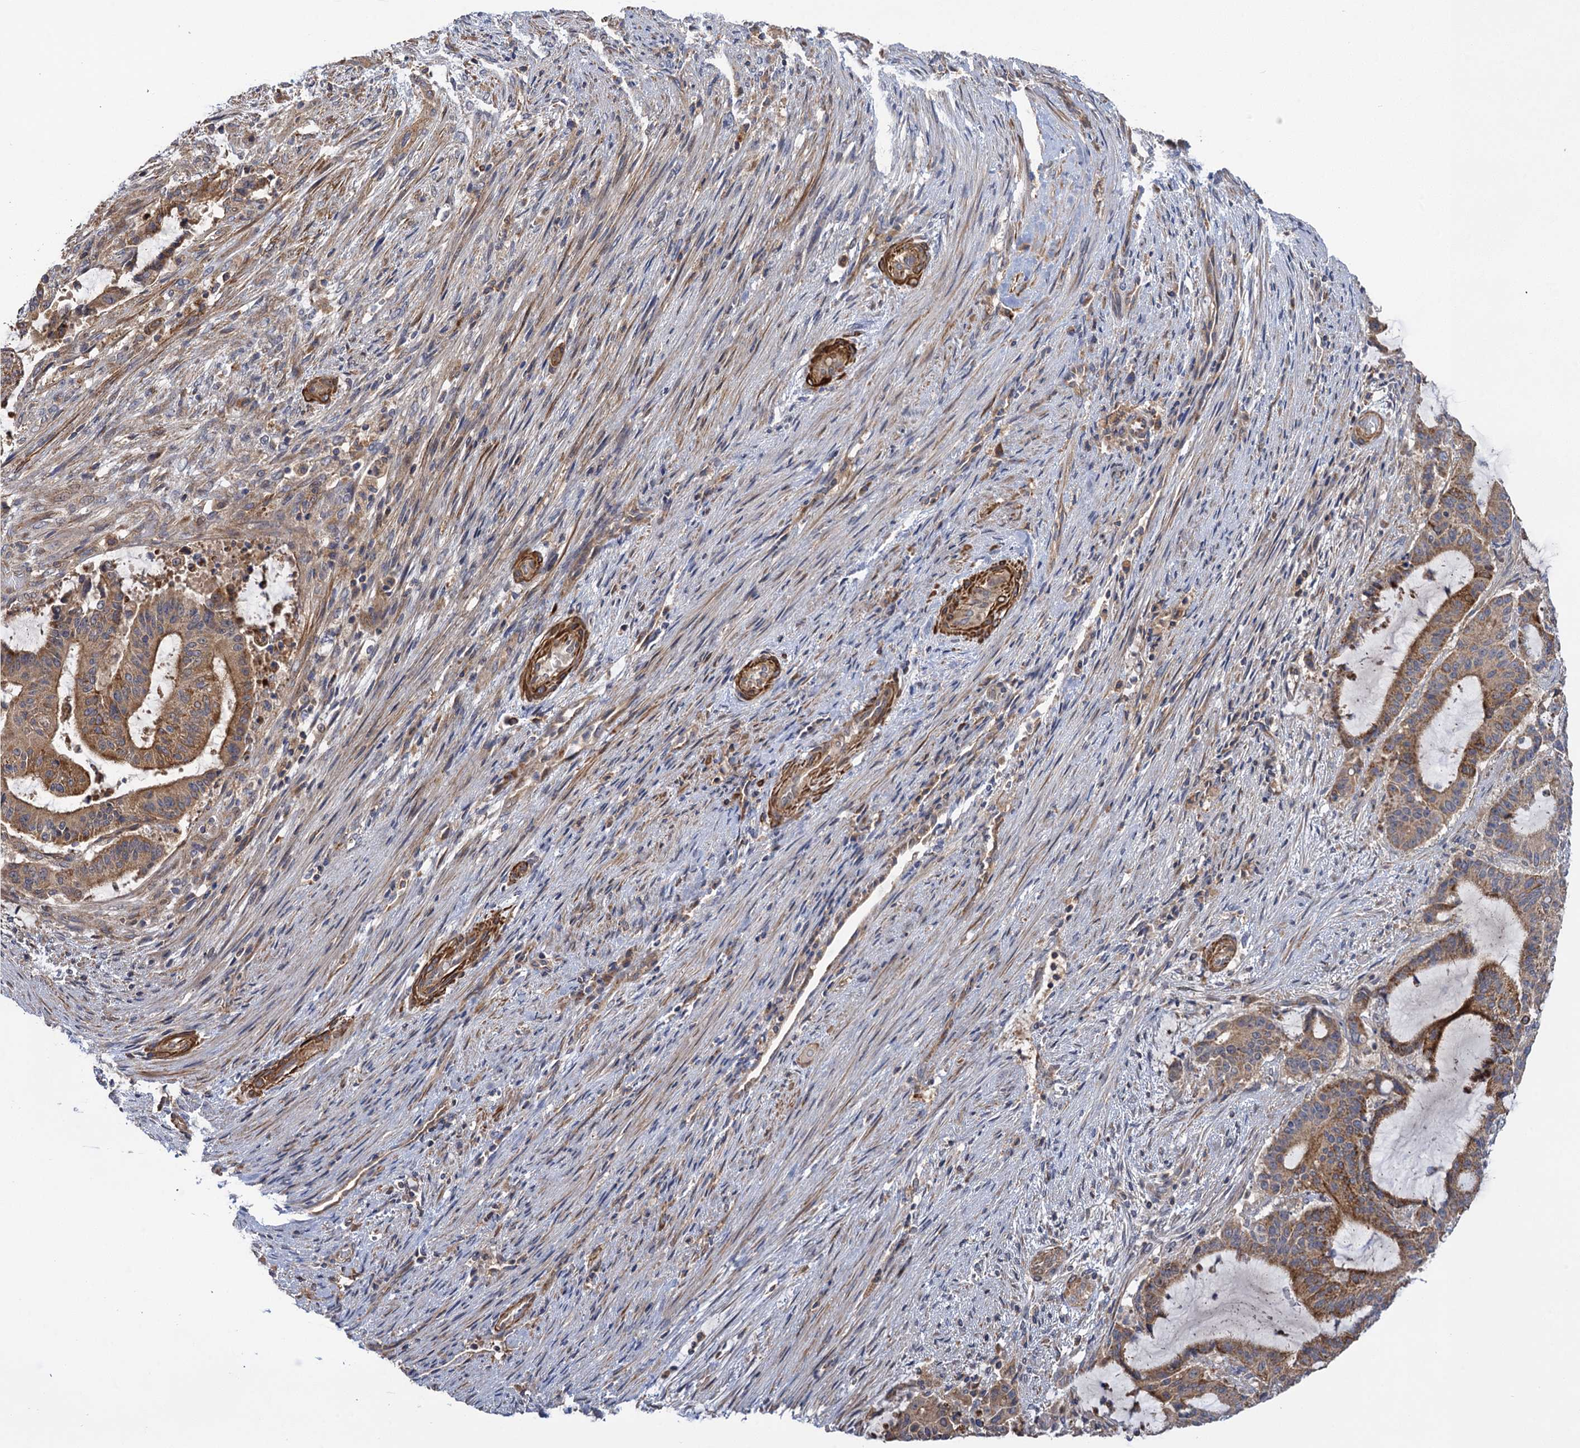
{"staining": {"intensity": "moderate", "quantity": ">75%", "location": "cytoplasmic/membranous"}, "tissue": "liver cancer", "cell_type": "Tumor cells", "image_type": "cancer", "snomed": [{"axis": "morphology", "description": "Normal tissue, NOS"}, {"axis": "morphology", "description": "Cholangiocarcinoma"}, {"axis": "topography", "description": "Liver"}, {"axis": "topography", "description": "Peripheral nerve tissue"}], "caption": "A micrograph showing moderate cytoplasmic/membranous staining in approximately >75% of tumor cells in liver cholangiocarcinoma, as visualized by brown immunohistochemical staining.", "gene": "WDR88", "patient": {"sex": "female", "age": 73}}